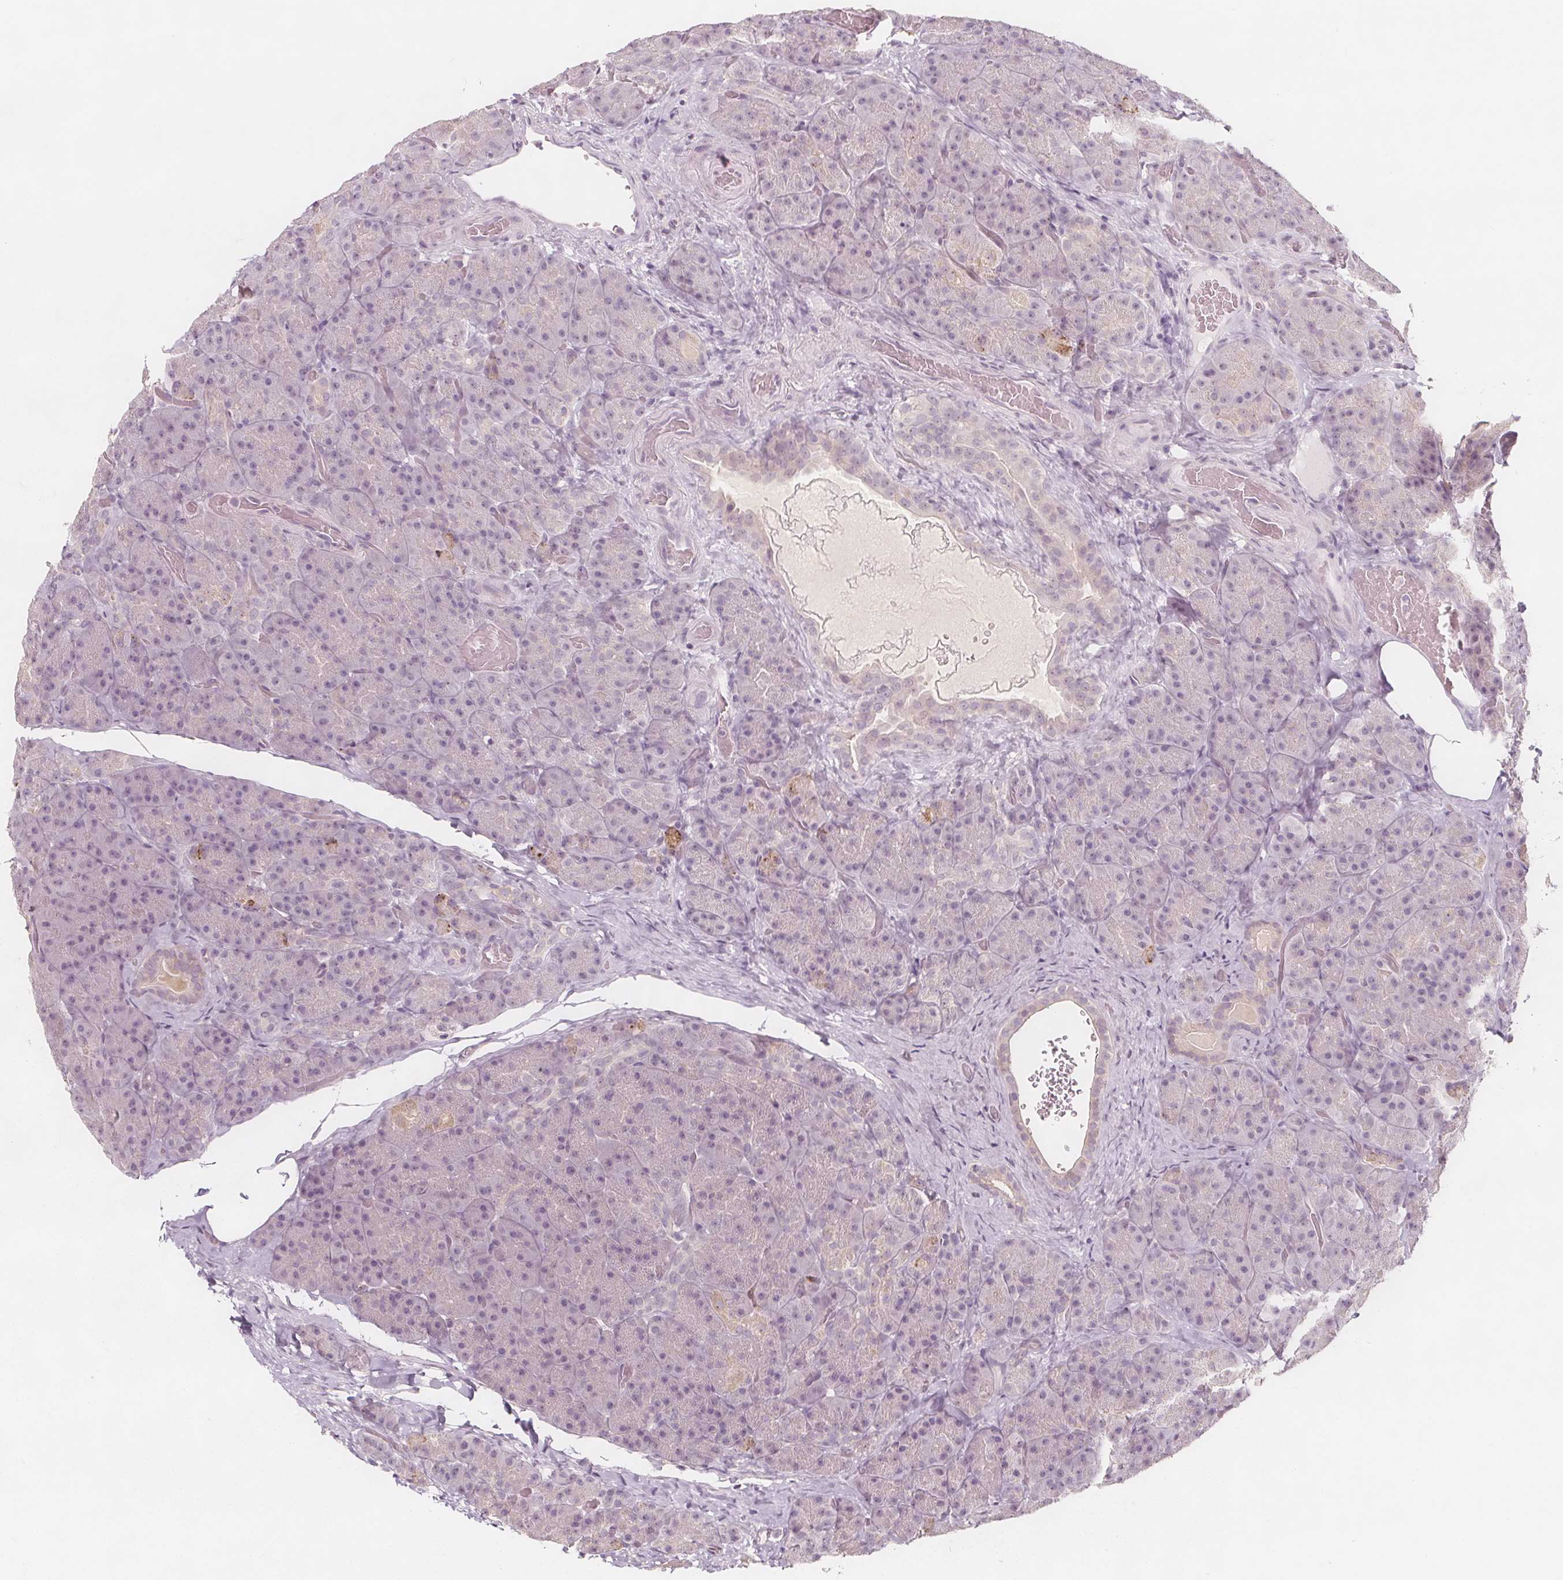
{"staining": {"intensity": "negative", "quantity": "none", "location": "none"}, "tissue": "pancreas", "cell_type": "Exocrine glandular cells", "image_type": "normal", "snomed": [{"axis": "morphology", "description": "Normal tissue, NOS"}, {"axis": "topography", "description": "Pancreas"}], "caption": "Immunohistochemistry (IHC) of benign human pancreas exhibits no staining in exocrine glandular cells. (DAB (3,3'-diaminobenzidine) immunohistochemistry (IHC) visualized using brightfield microscopy, high magnification).", "gene": "C1orf167", "patient": {"sex": "male", "age": 57}}